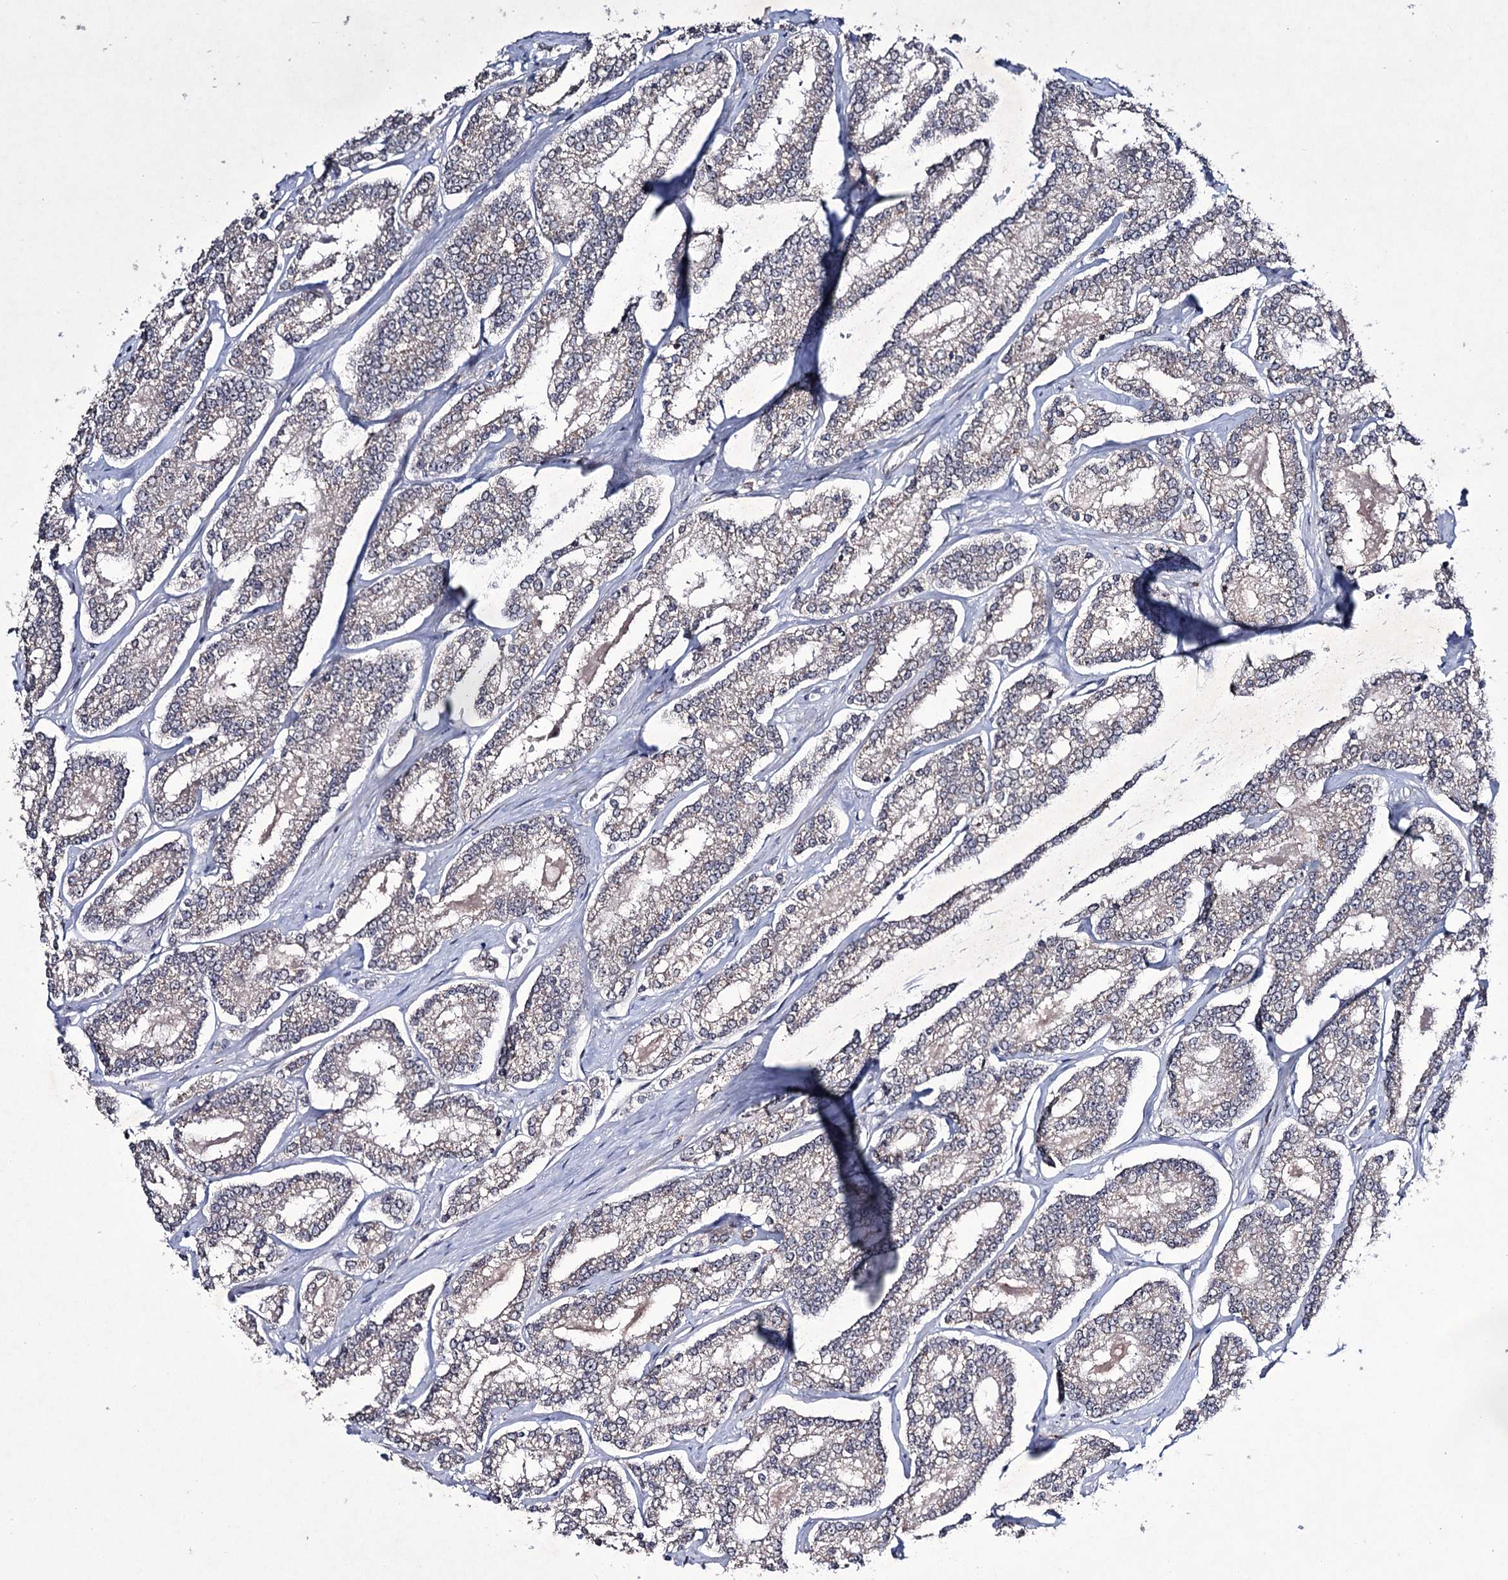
{"staining": {"intensity": "weak", "quantity": "<25%", "location": "cytoplasmic/membranous"}, "tissue": "prostate cancer", "cell_type": "Tumor cells", "image_type": "cancer", "snomed": [{"axis": "morphology", "description": "Normal tissue, NOS"}, {"axis": "morphology", "description": "Adenocarcinoma, High grade"}, {"axis": "topography", "description": "Prostate"}], "caption": "DAB immunohistochemical staining of prostate high-grade adenocarcinoma shows no significant expression in tumor cells.", "gene": "VGLL4", "patient": {"sex": "male", "age": 83}}